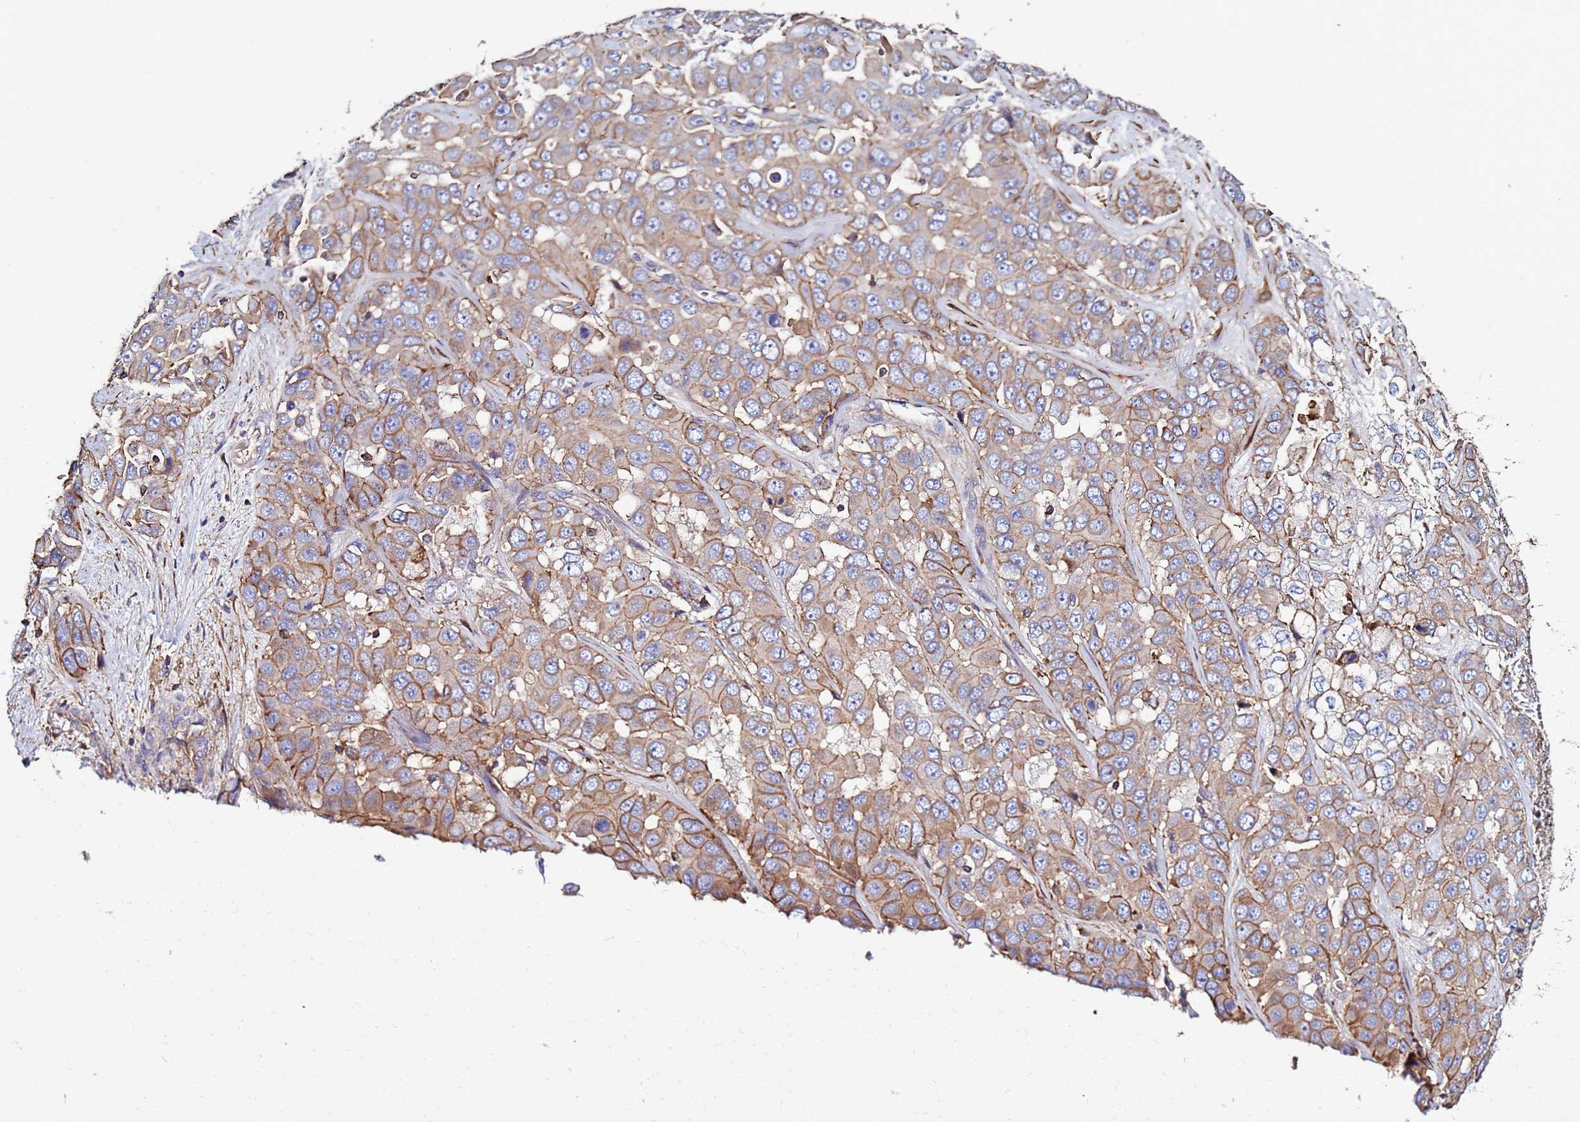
{"staining": {"intensity": "moderate", "quantity": ">75%", "location": "cytoplasmic/membranous"}, "tissue": "liver cancer", "cell_type": "Tumor cells", "image_type": "cancer", "snomed": [{"axis": "morphology", "description": "Cholangiocarcinoma"}, {"axis": "topography", "description": "Liver"}], "caption": "Immunohistochemical staining of liver cholangiocarcinoma demonstrates medium levels of moderate cytoplasmic/membranous protein expression in approximately >75% of tumor cells.", "gene": "POTEE", "patient": {"sex": "female", "age": 52}}